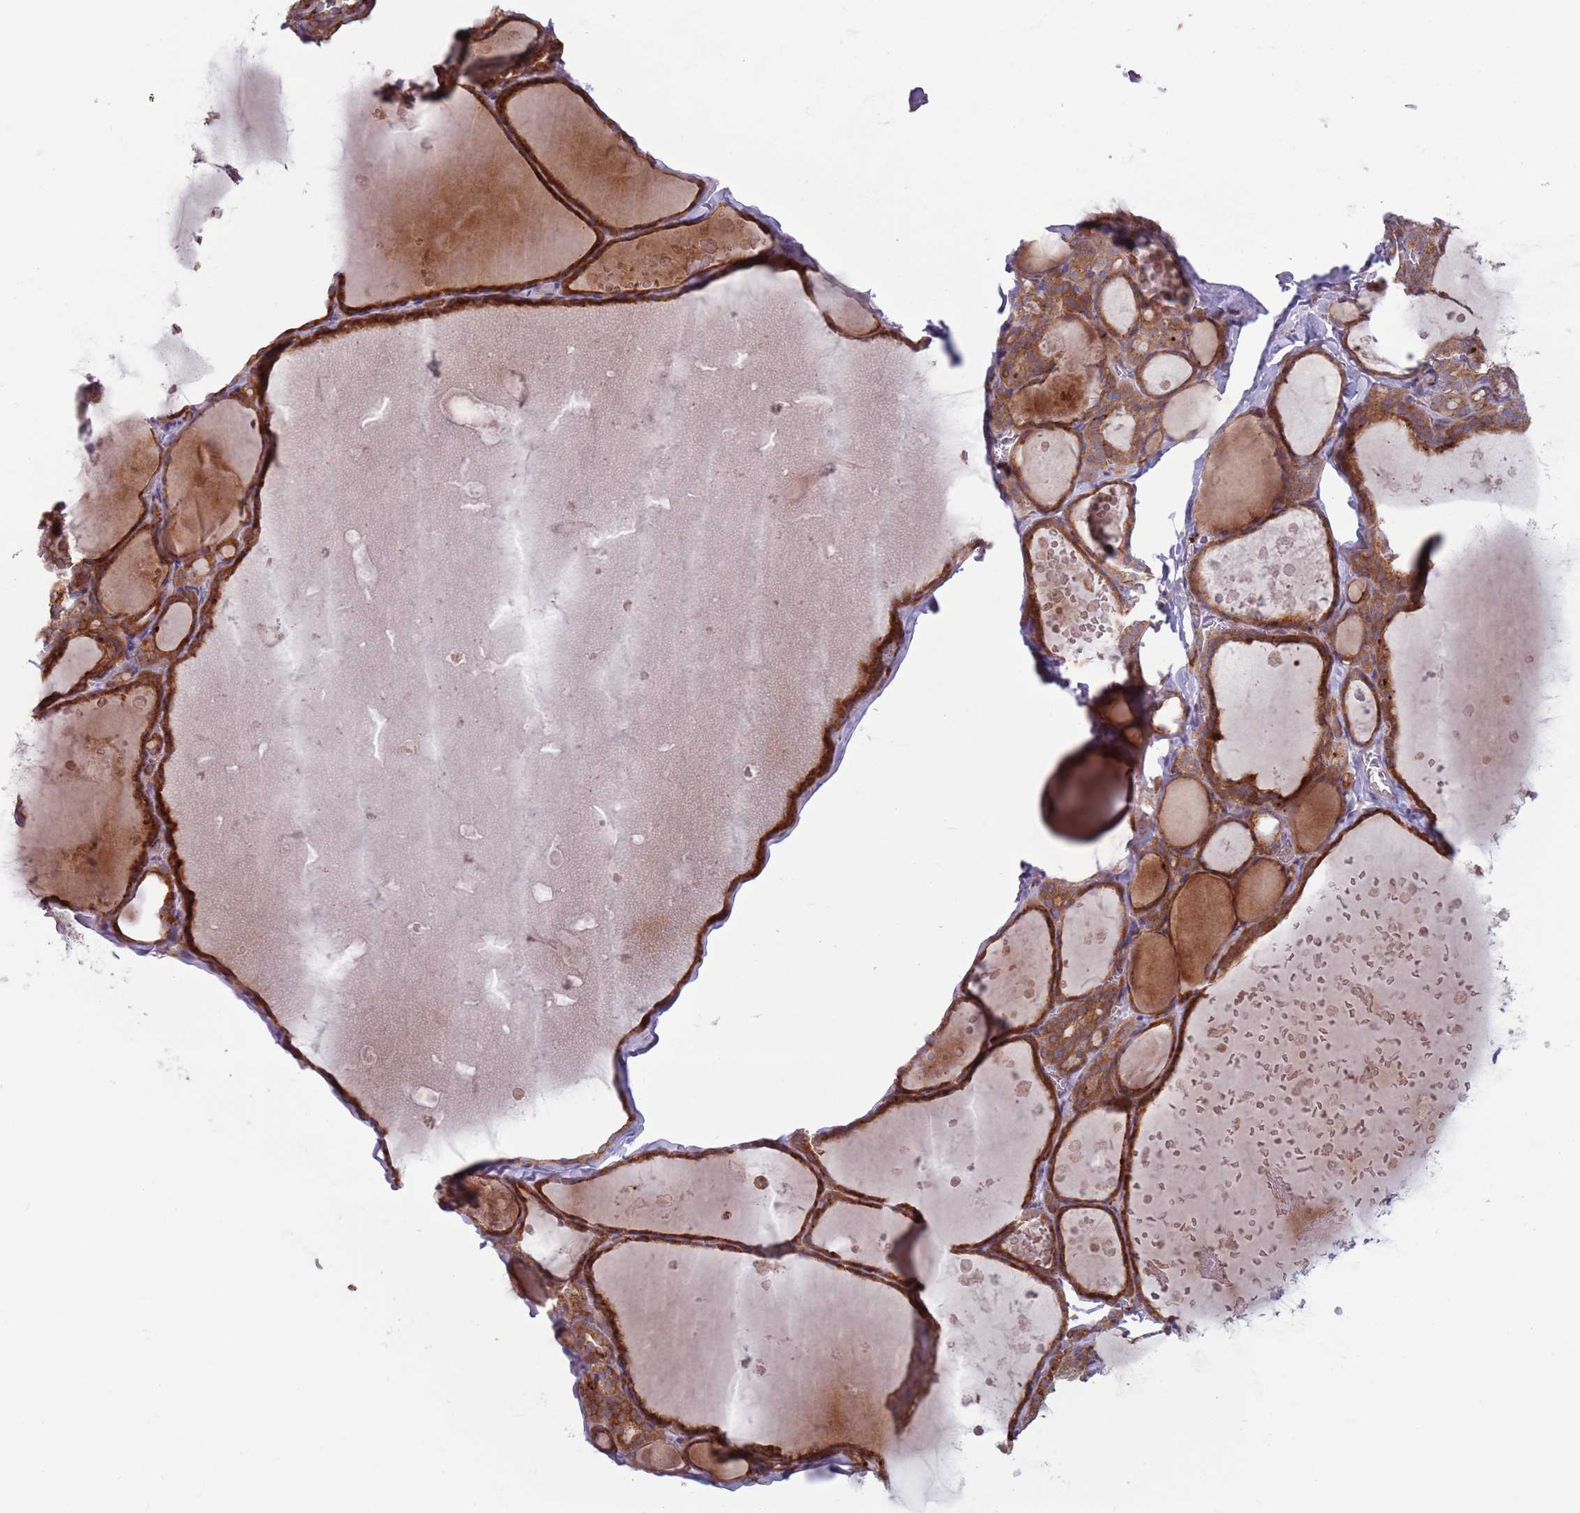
{"staining": {"intensity": "strong", "quantity": "25%-75%", "location": "cytoplasmic/membranous"}, "tissue": "thyroid gland", "cell_type": "Glandular cells", "image_type": "normal", "snomed": [{"axis": "morphology", "description": "Normal tissue, NOS"}, {"axis": "topography", "description": "Thyroid gland"}], "caption": "Thyroid gland stained with IHC shows strong cytoplasmic/membranous staining in about 25%-75% of glandular cells. The staining was performed using DAB, with brown indicating positive protein expression. Nuclei are stained blue with hematoxylin.", "gene": "CCDC150", "patient": {"sex": "male", "age": 56}}